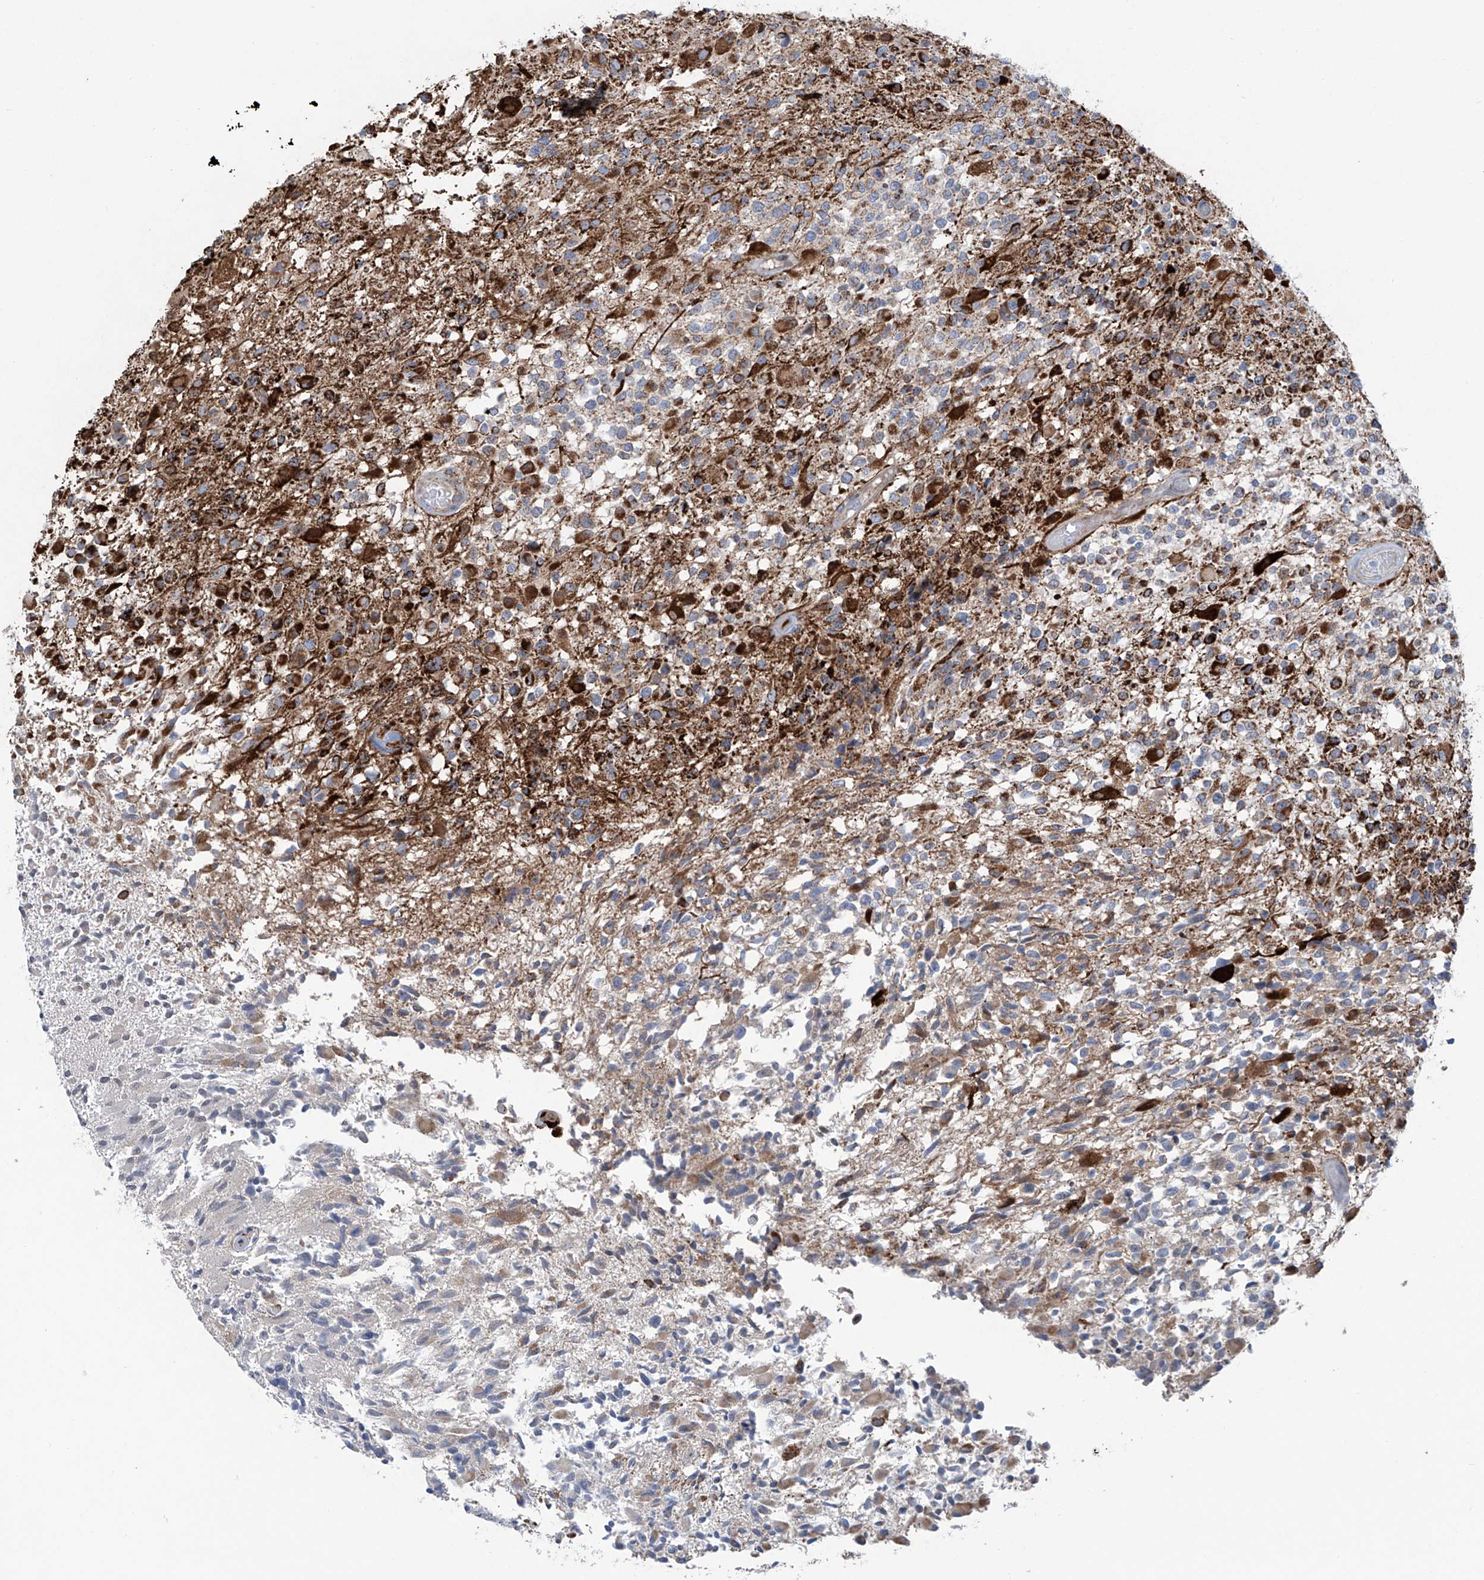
{"staining": {"intensity": "strong", "quantity": "25%-75%", "location": "cytoplasmic/membranous"}, "tissue": "glioma", "cell_type": "Tumor cells", "image_type": "cancer", "snomed": [{"axis": "morphology", "description": "Glioma, malignant, High grade"}, {"axis": "morphology", "description": "Glioblastoma, NOS"}, {"axis": "topography", "description": "Brain"}], "caption": "Immunohistochemistry (IHC) (DAB (3,3'-diaminobenzidine)) staining of human glioblastoma exhibits strong cytoplasmic/membranous protein positivity in about 25%-75% of tumor cells.", "gene": "ALDH6A1", "patient": {"sex": "male", "age": 60}}